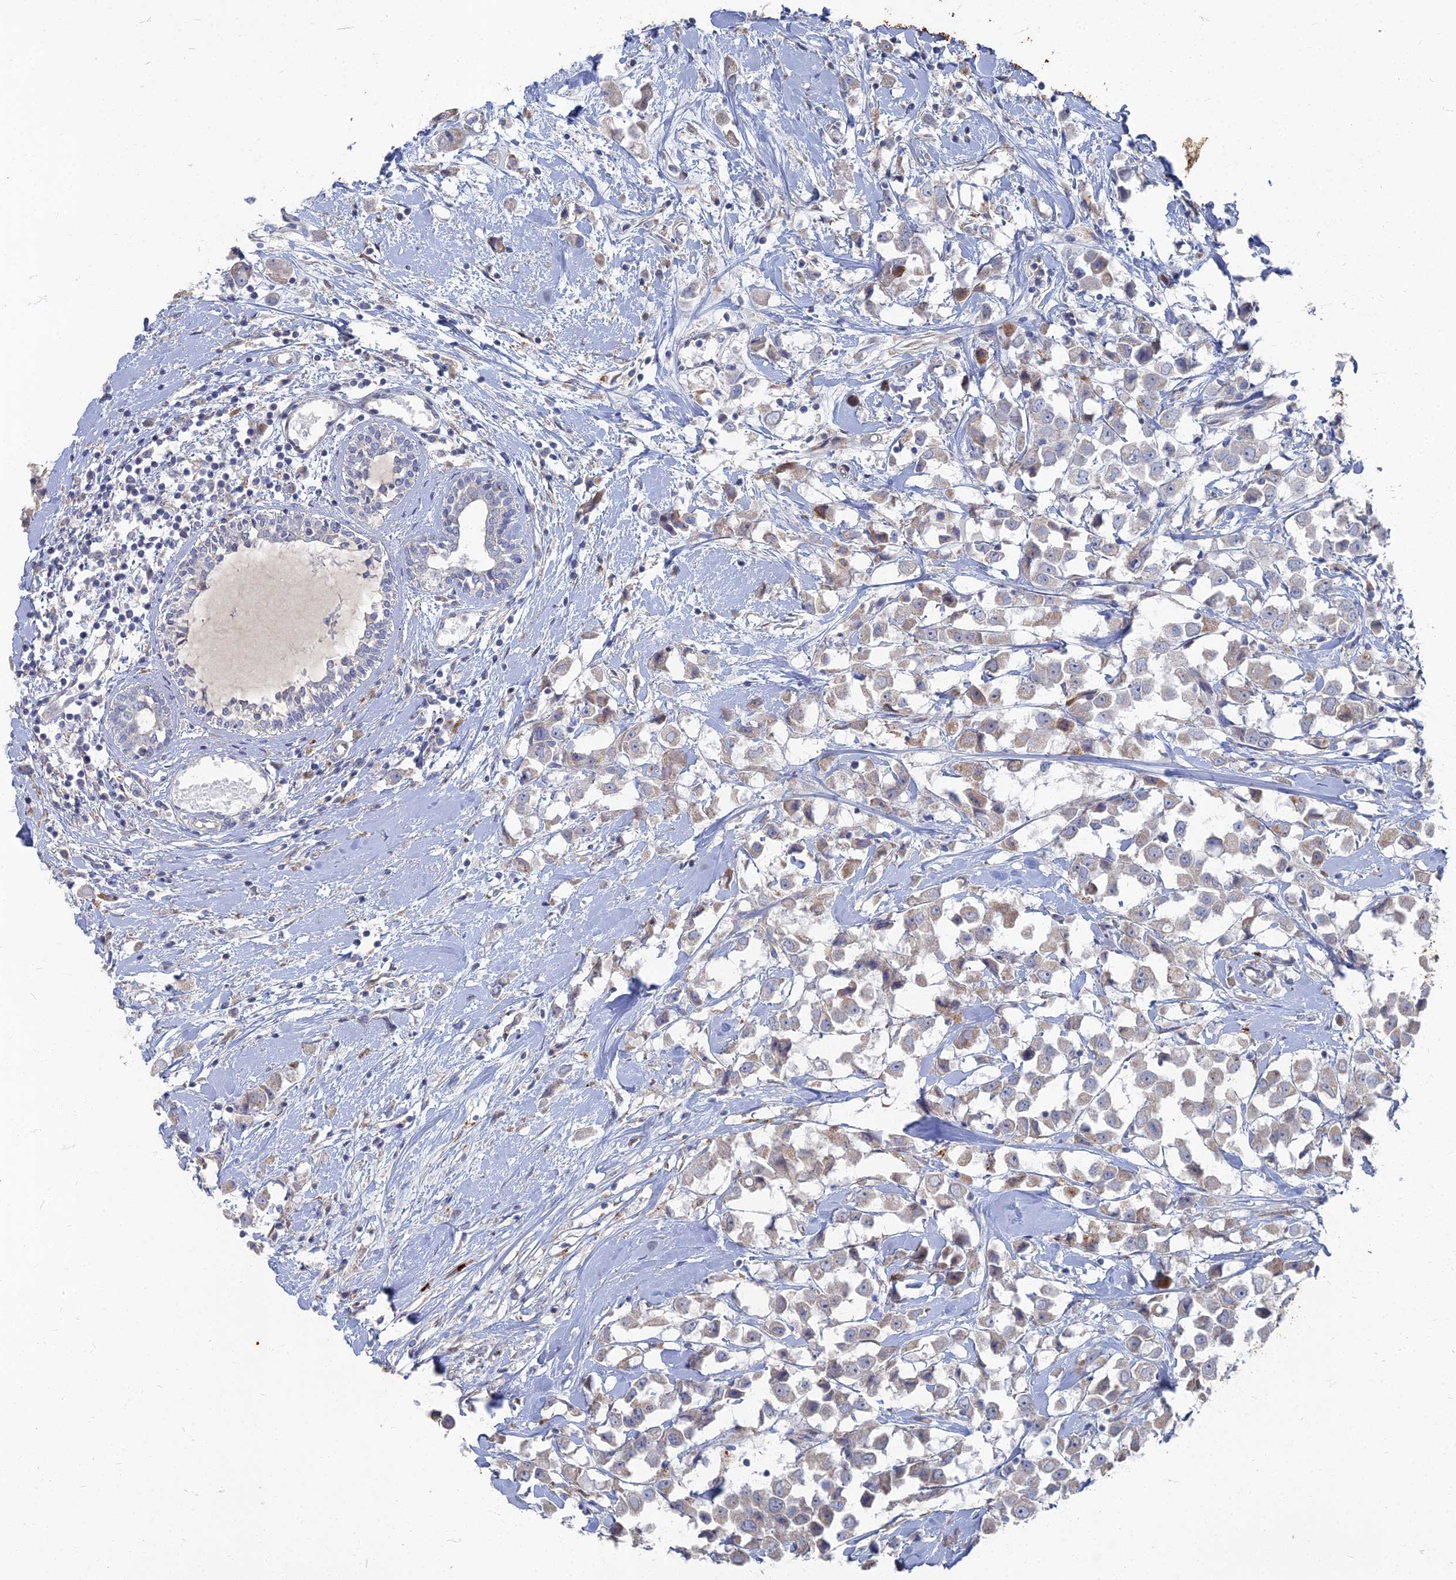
{"staining": {"intensity": "moderate", "quantity": "<25%", "location": "cytoplasmic/membranous"}, "tissue": "breast cancer", "cell_type": "Tumor cells", "image_type": "cancer", "snomed": [{"axis": "morphology", "description": "Duct carcinoma"}, {"axis": "topography", "description": "Breast"}], "caption": "Infiltrating ductal carcinoma (breast) stained with a brown dye shows moderate cytoplasmic/membranous positive expression in approximately <25% of tumor cells.", "gene": "TMEM128", "patient": {"sex": "female", "age": 61}}